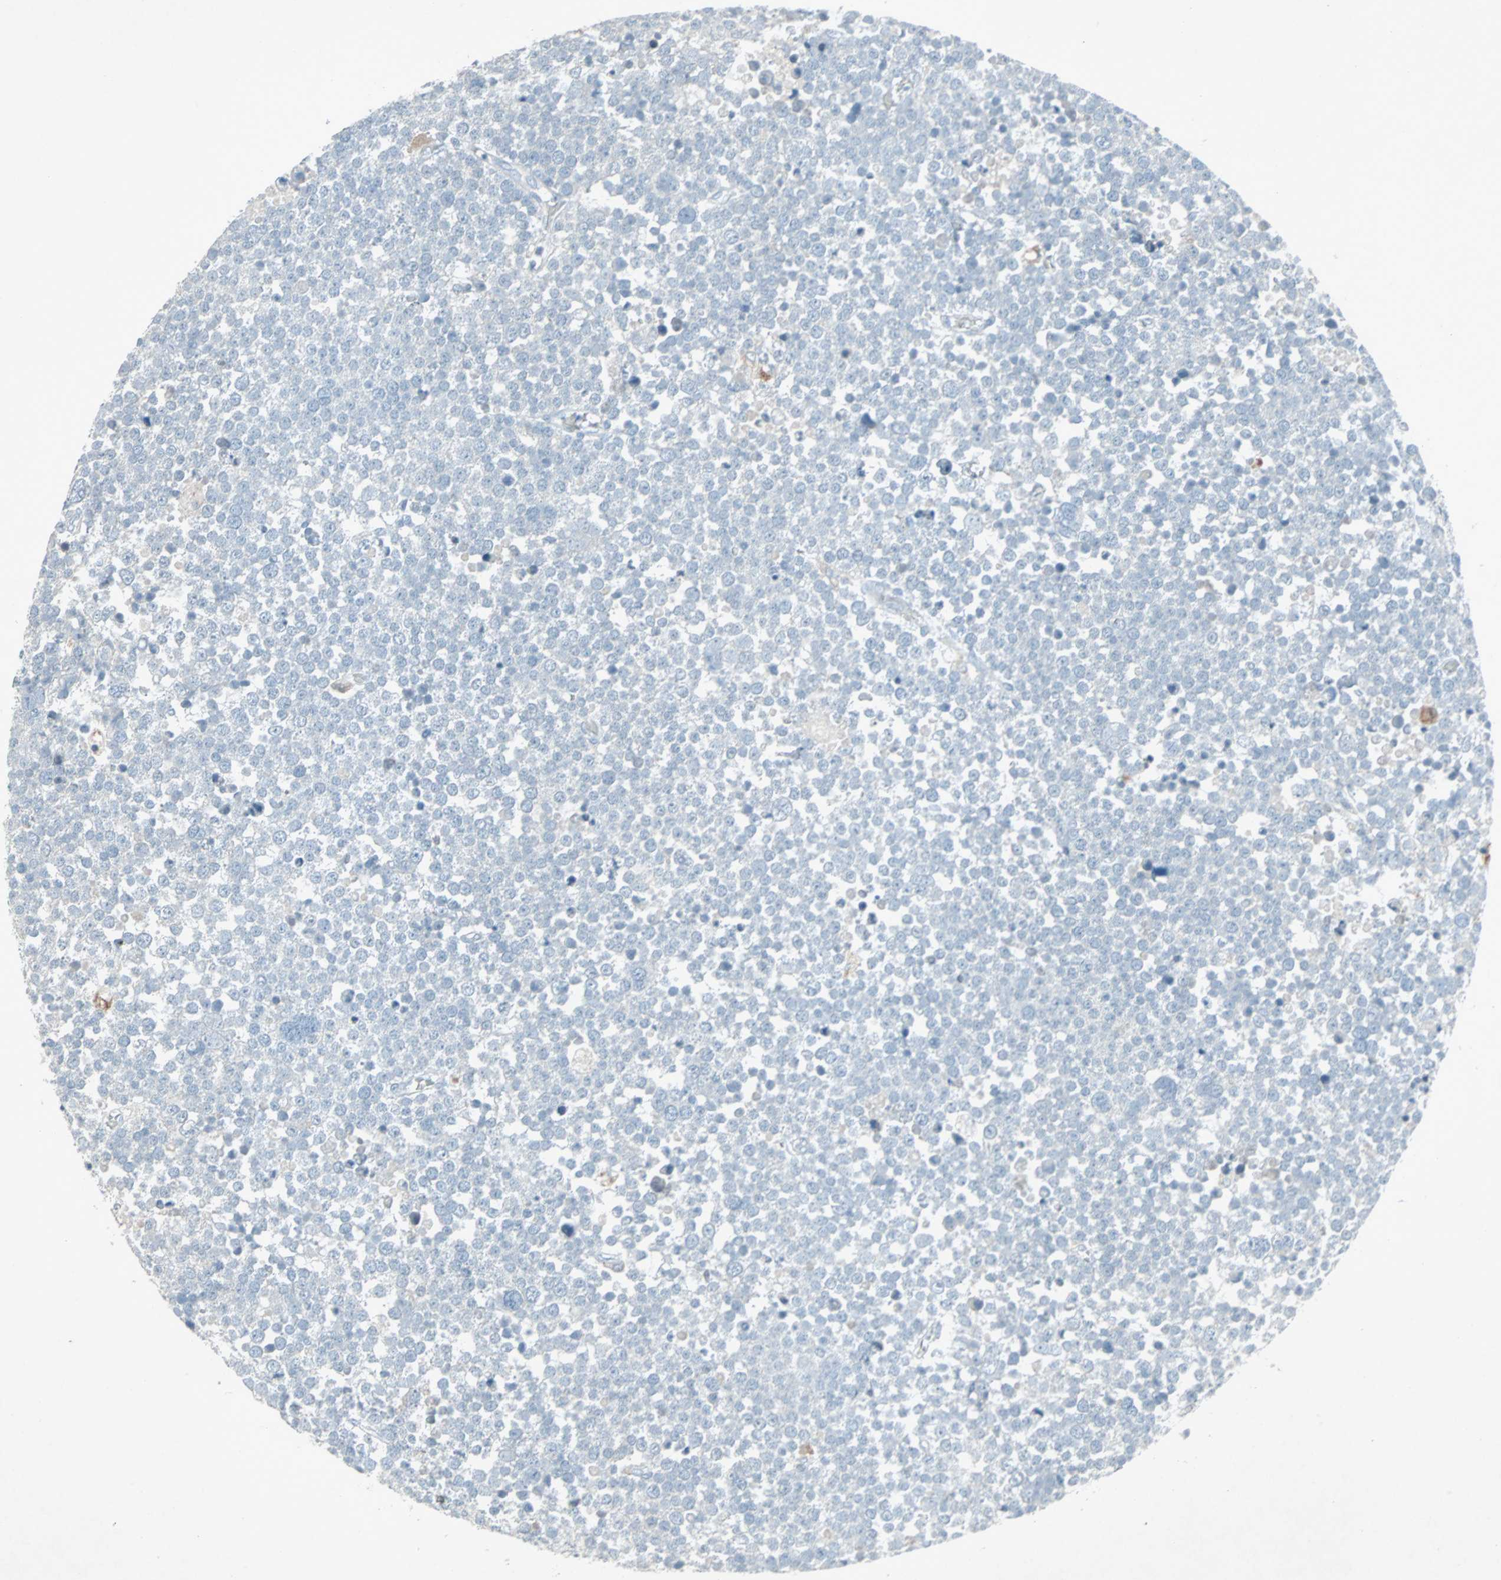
{"staining": {"intensity": "negative", "quantity": "none", "location": "none"}, "tissue": "testis cancer", "cell_type": "Tumor cells", "image_type": "cancer", "snomed": [{"axis": "morphology", "description": "Seminoma, NOS"}, {"axis": "topography", "description": "Testis"}], "caption": "This is a photomicrograph of immunohistochemistry staining of testis cancer (seminoma), which shows no staining in tumor cells.", "gene": "LANCL3", "patient": {"sex": "male", "age": 71}}